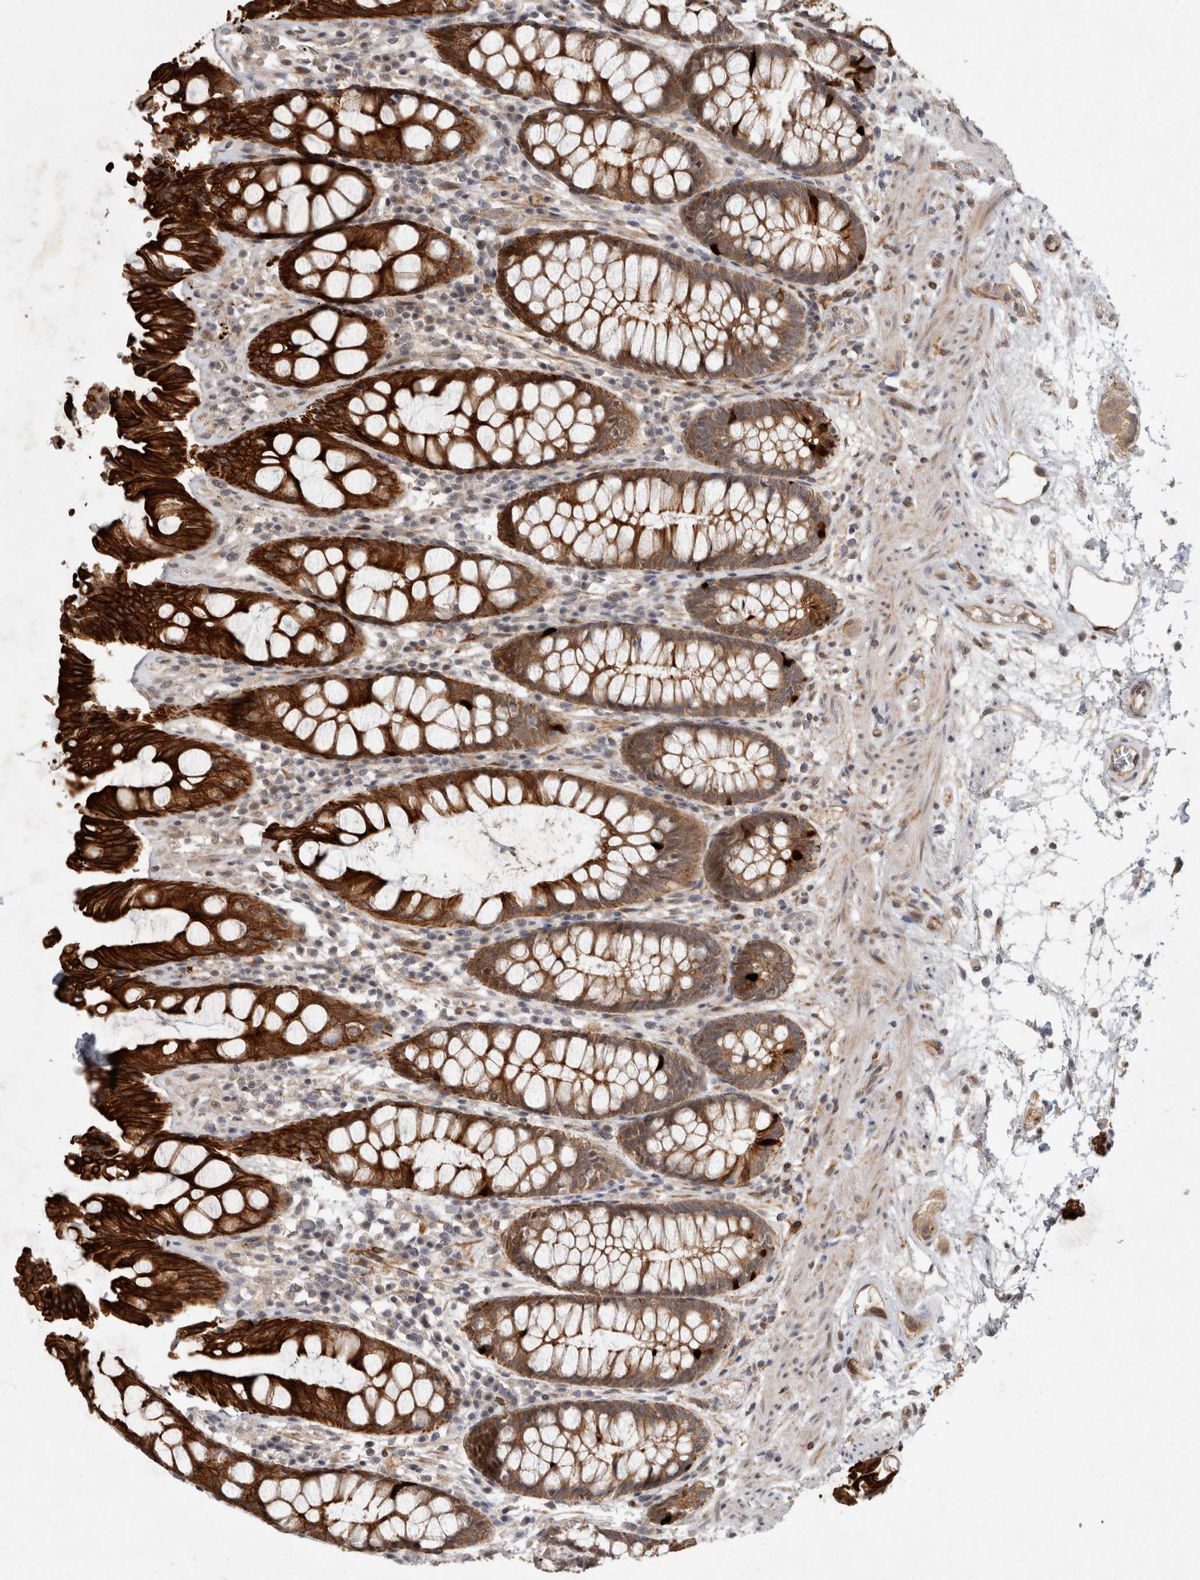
{"staining": {"intensity": "strong", "quantity": ">75%", "location": "cytoplasmic/membranous"}, "tissue": "rectum", "cell_type": "Glandular cells", "image_type": "normal", "snomed": [{"axis": "morphology", "description": "Normal tissue, NOS"}, {"axis": "topography", "description": "Rectum"}], "caption": "Rectum was stained to show a protein in brown. There is high levels of strong cytoplasmic/membranous expression in about >75% of glandular cells. (brown staining indicates protein expression, while blue staining denotes nuclei).", "gene": "CRISPLD1", "patient": {"sex": "male", "age": 64}}